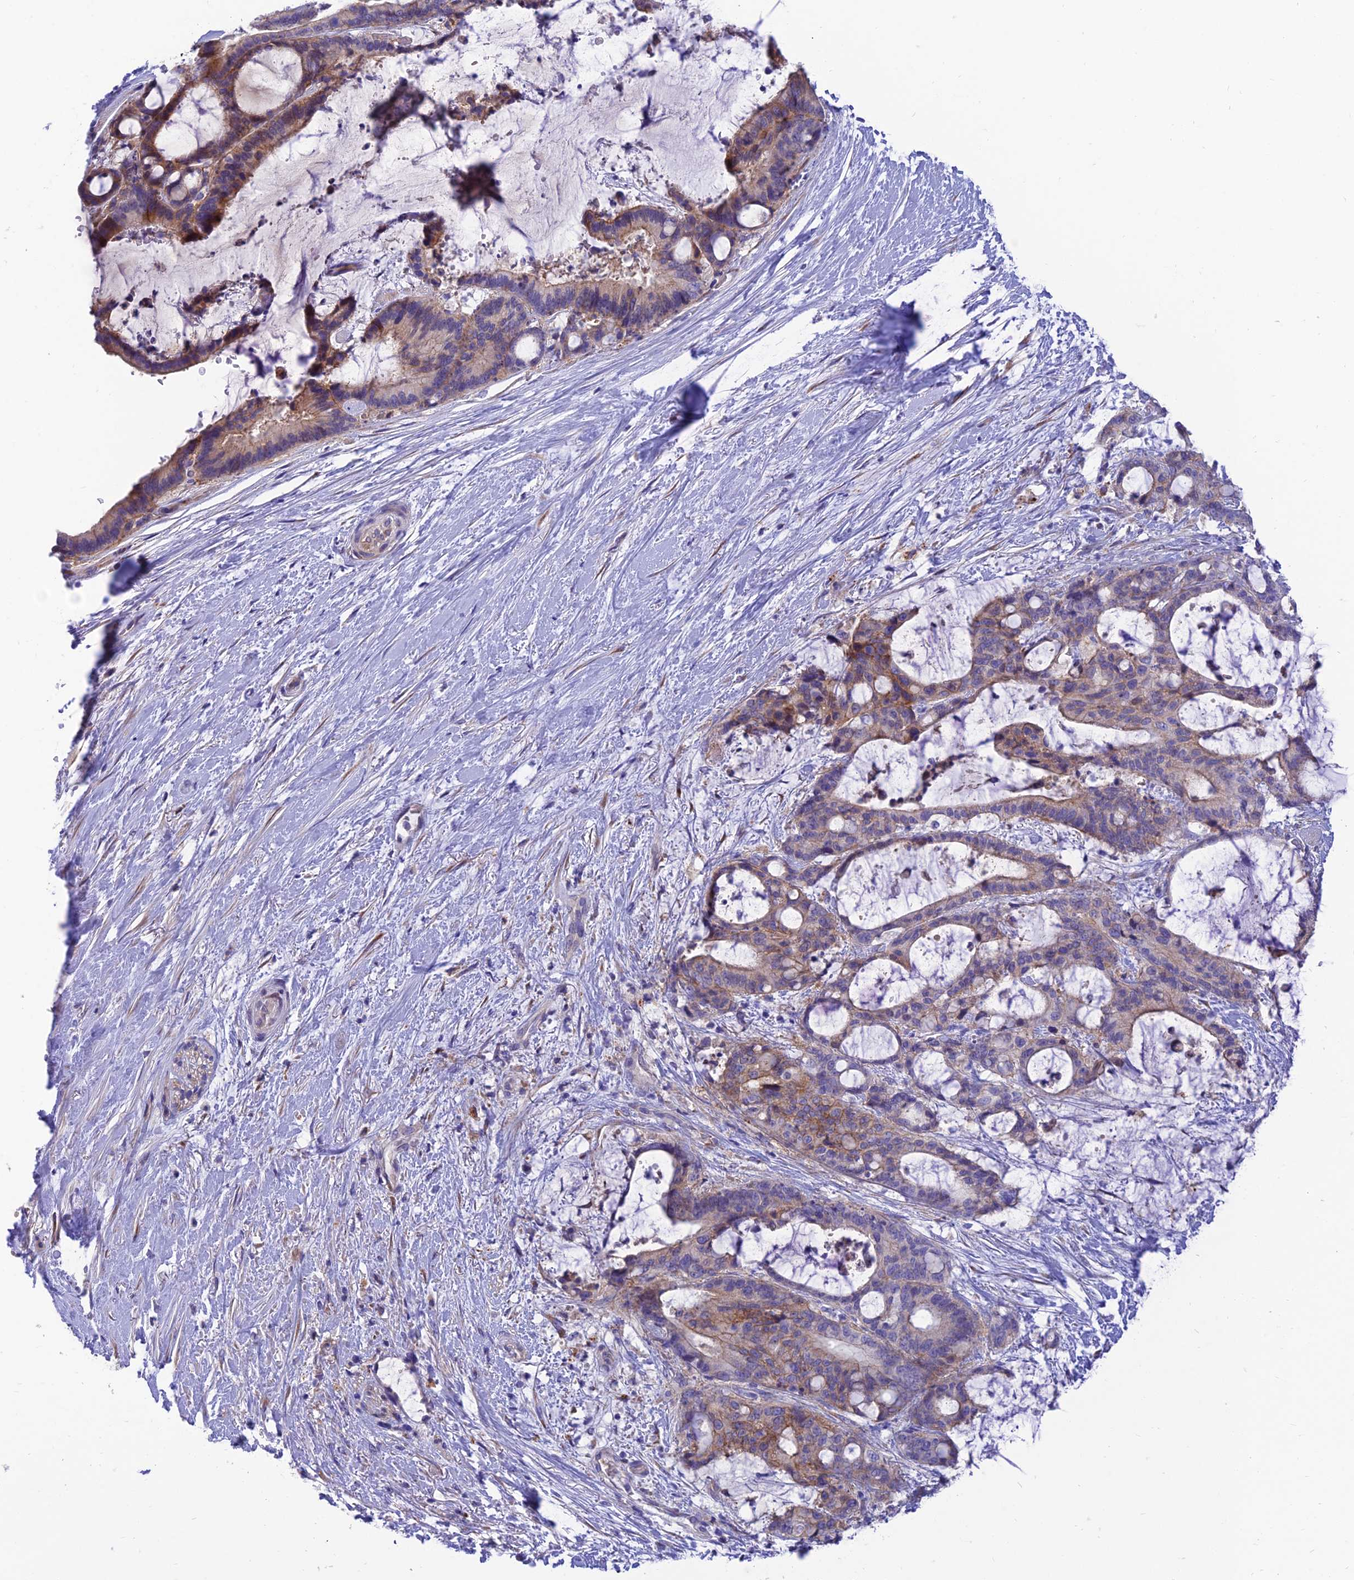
{"staining": {"intensity": "moderate", "quantity": "25%-75%", "location": "cytoplasmic/membranous"}, "tissue": "liver cancer", "cell_type": "Tumor cells", "image_type": "cancer", "snomed": [{"axis": "morphology", "description": "Normal tissue, NOS"}, {"axis": "morphology", "description": "Cholangiocarcinoma"}, {"axis": "topography", "description": "Liver"}, {"axis": "topography", "description": "Peripheral nerve tissue"}], "caption": "An image showing moderate cytoplasmic/membranous expression in about 25%-75% of tumor cells in liver cancer, as visualized by brown immunohistochemical staining.", "gene": "CCDC157", "patient": {"sex": "female", "age": 73}}